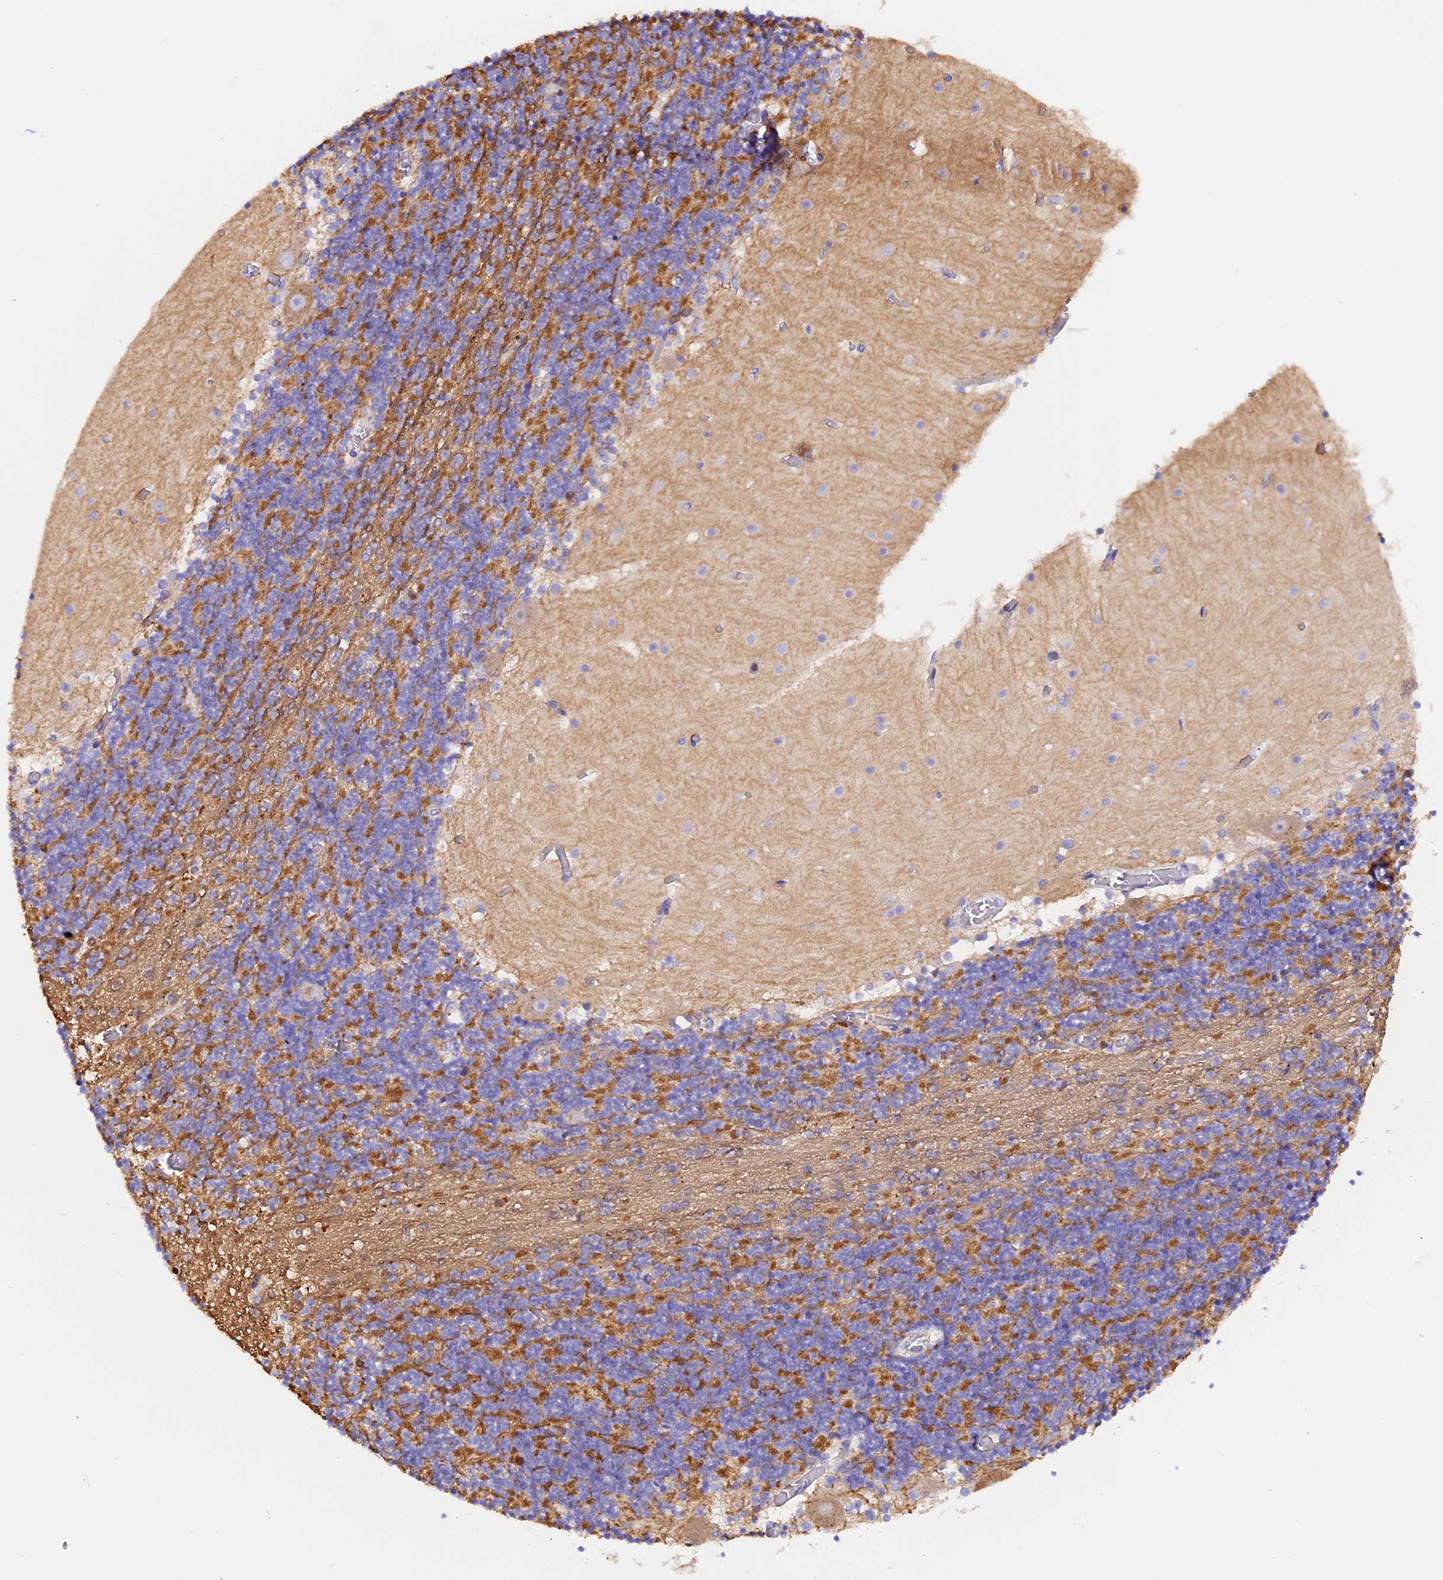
{"staining": {"intensity": "moderate", "quantity": ">75%", "location": "cytoplasmic/membranous"}, "tissue": "cerebellum", "cell_type": "Cells in granular layer", "image_type": "normal", "snomed": [{"axis": "morphology", "description": "Normal tissue, NOS"}, {"axis": "topography", "description": "Cerebellum"}], "caption": "This image shows IHC staining of benign human cerebellum, with medium moderate cytoplasmic/membranous staining in about >75% of cells in granular layer.", "gene": "FAM193A", "patient": {"sex": "female", "age": 28}}